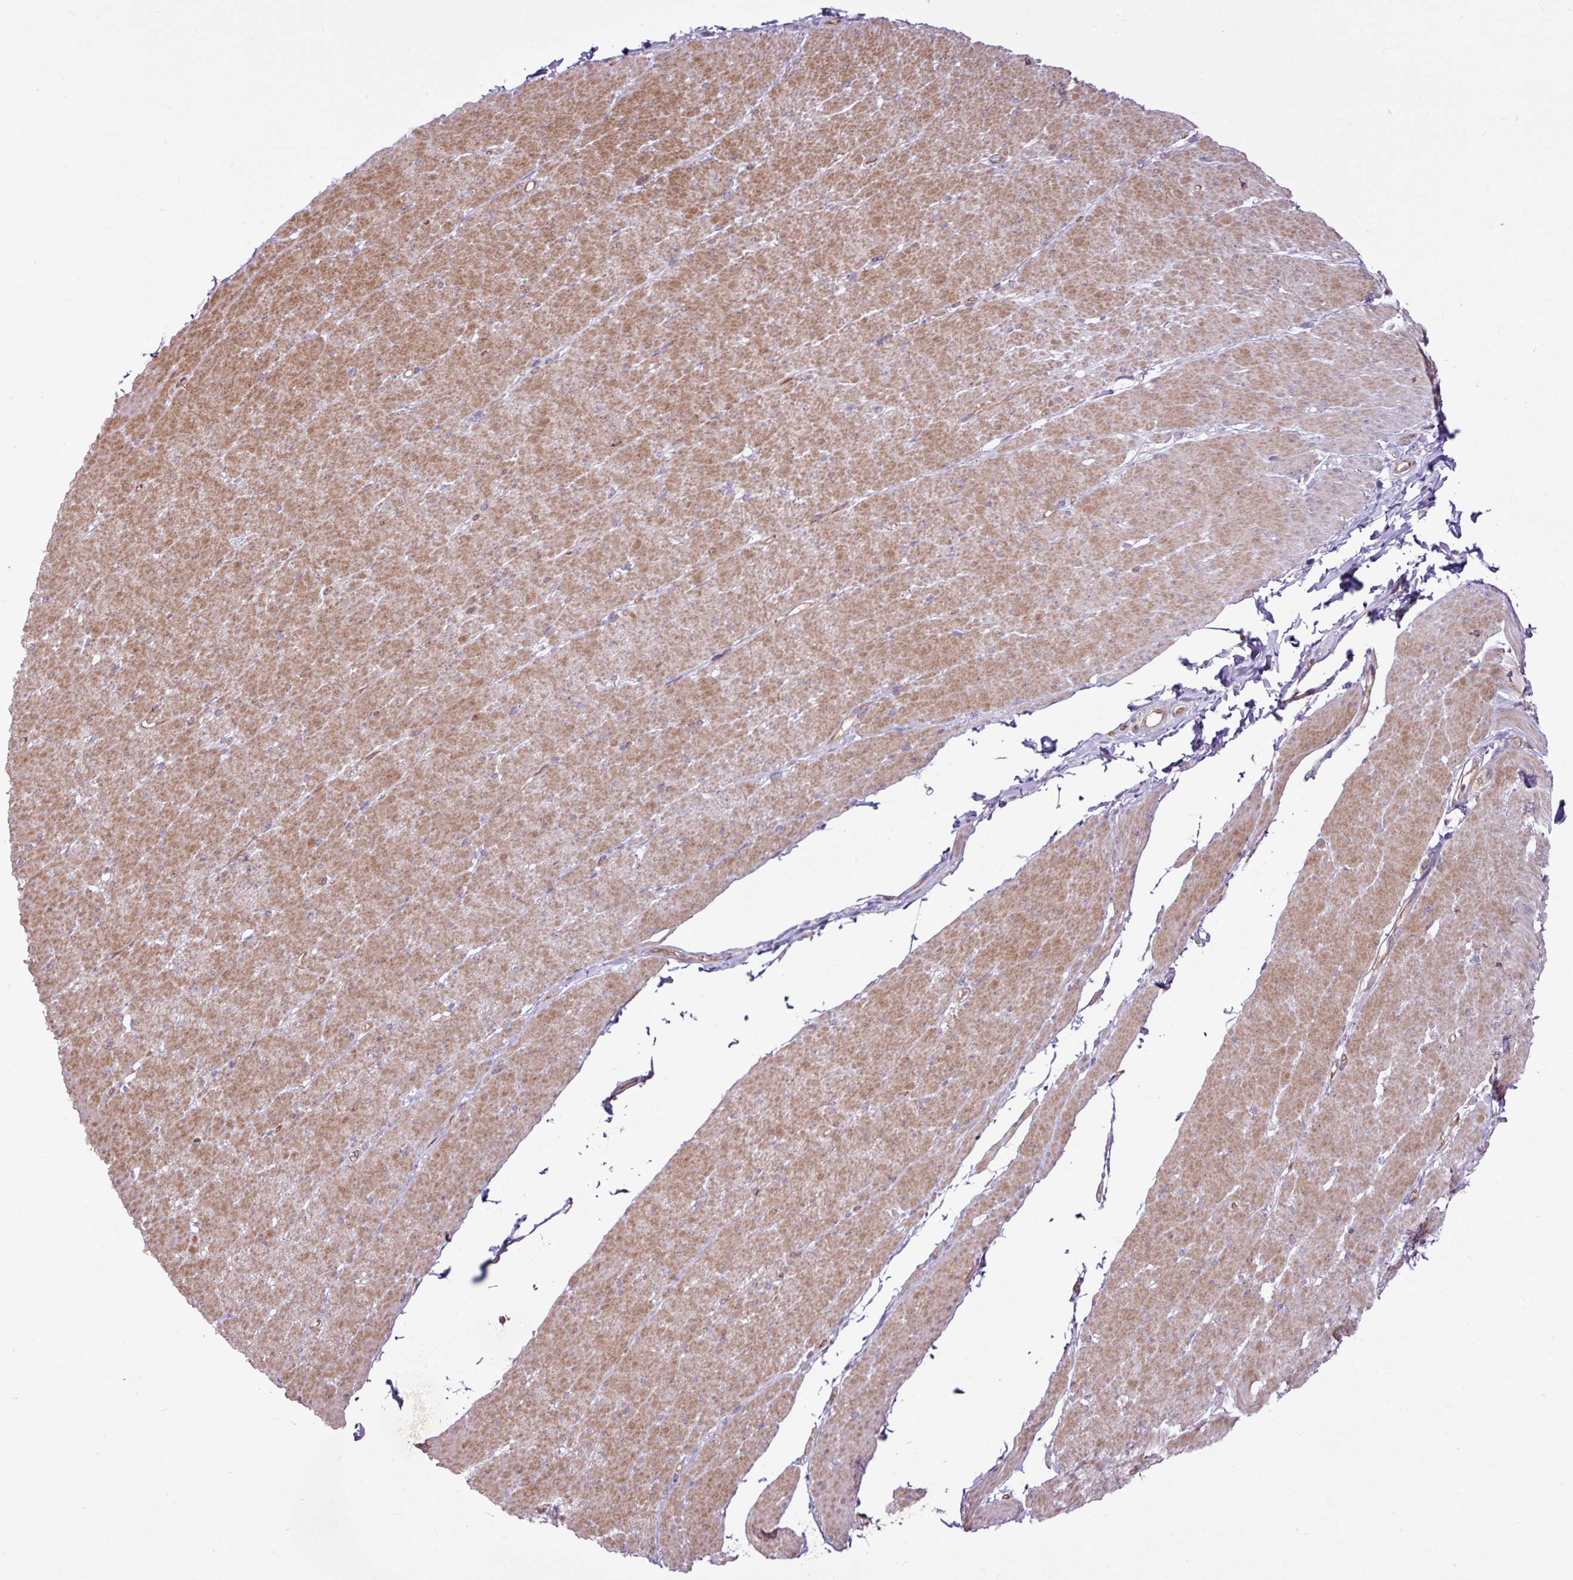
{"staining": {"intensity": "moderate", "quantity": "25%-75%", "location": "cytoplasmic/membranous"}, "tissue": "smooth muscle", "cell_type": "Smooth muscle cells", "image_type": "normal", "snomed": [{"axis": "morphology", "description": "Normal tissue, NOS"}, {"axis": "topography", "description": "Smooth muscle"}, {"axis": "topography", "description": "Rectum"}], "caption": "This is an image of immunohistochemistry (IHC) staining of benign smooth muscle, which shows moderate positivity in the cytoplasmic/membranous of smooth muscle cells.", "gene": "ZNF106", "patient": {"sex": "male", "age": 53}}